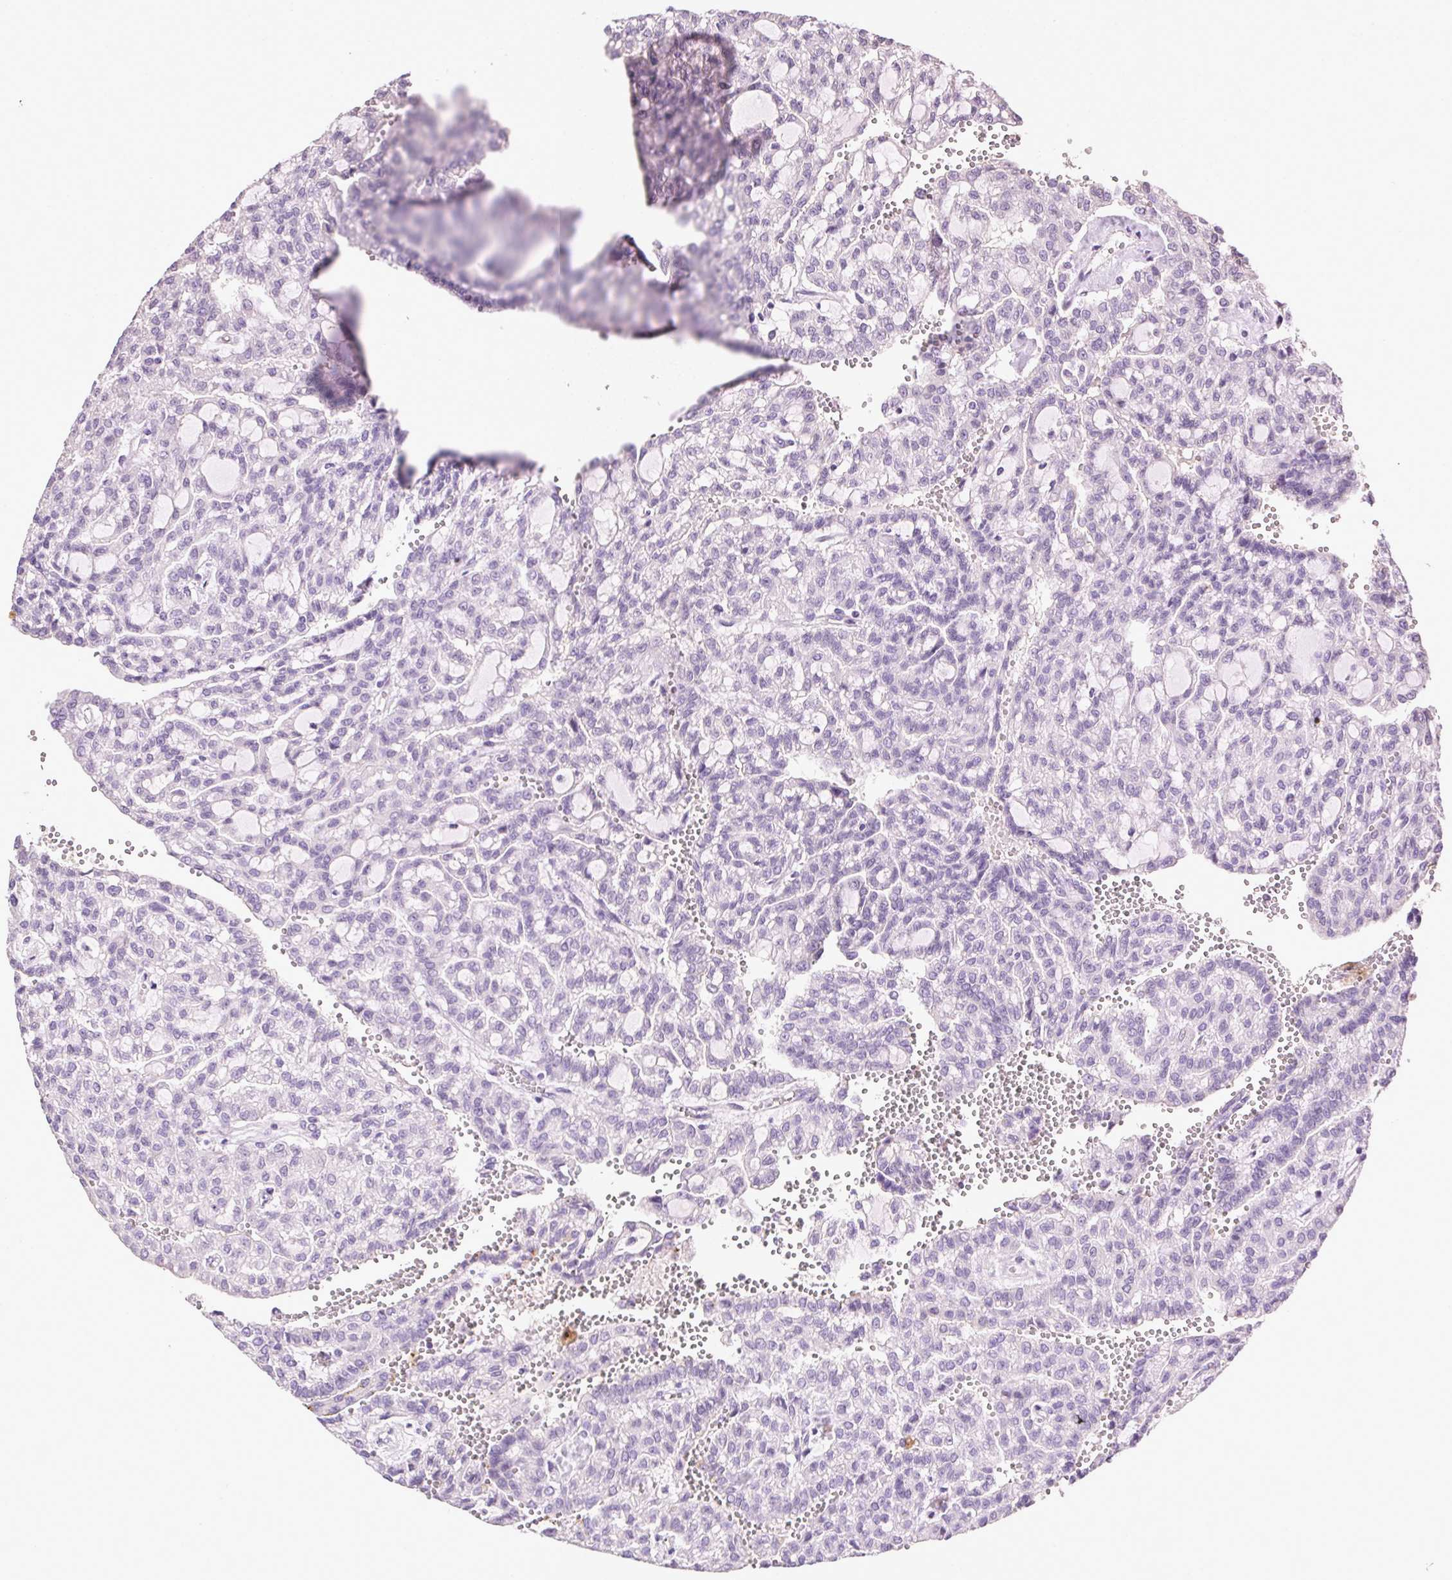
{"staining": {"intensity": "negative", "quantity": "none", "location": "none"}, "tissue": "renal cancer", "cell_type": "Tumor cells", "image_type": "cancer", "snomed": [{"axis": "morphology", "description": "Adenocarcinoma, NOS"}, {"axis": "topography", "description": "Kidney"}], "caption": "Histopathology image shows no protein expression in tumor cells of renal adenocarcinoma tissue. (IHC, brightfield microscopy, high magnification).", "gene": "SYCE2", "patient": {"sex": "male", "age": 63}}